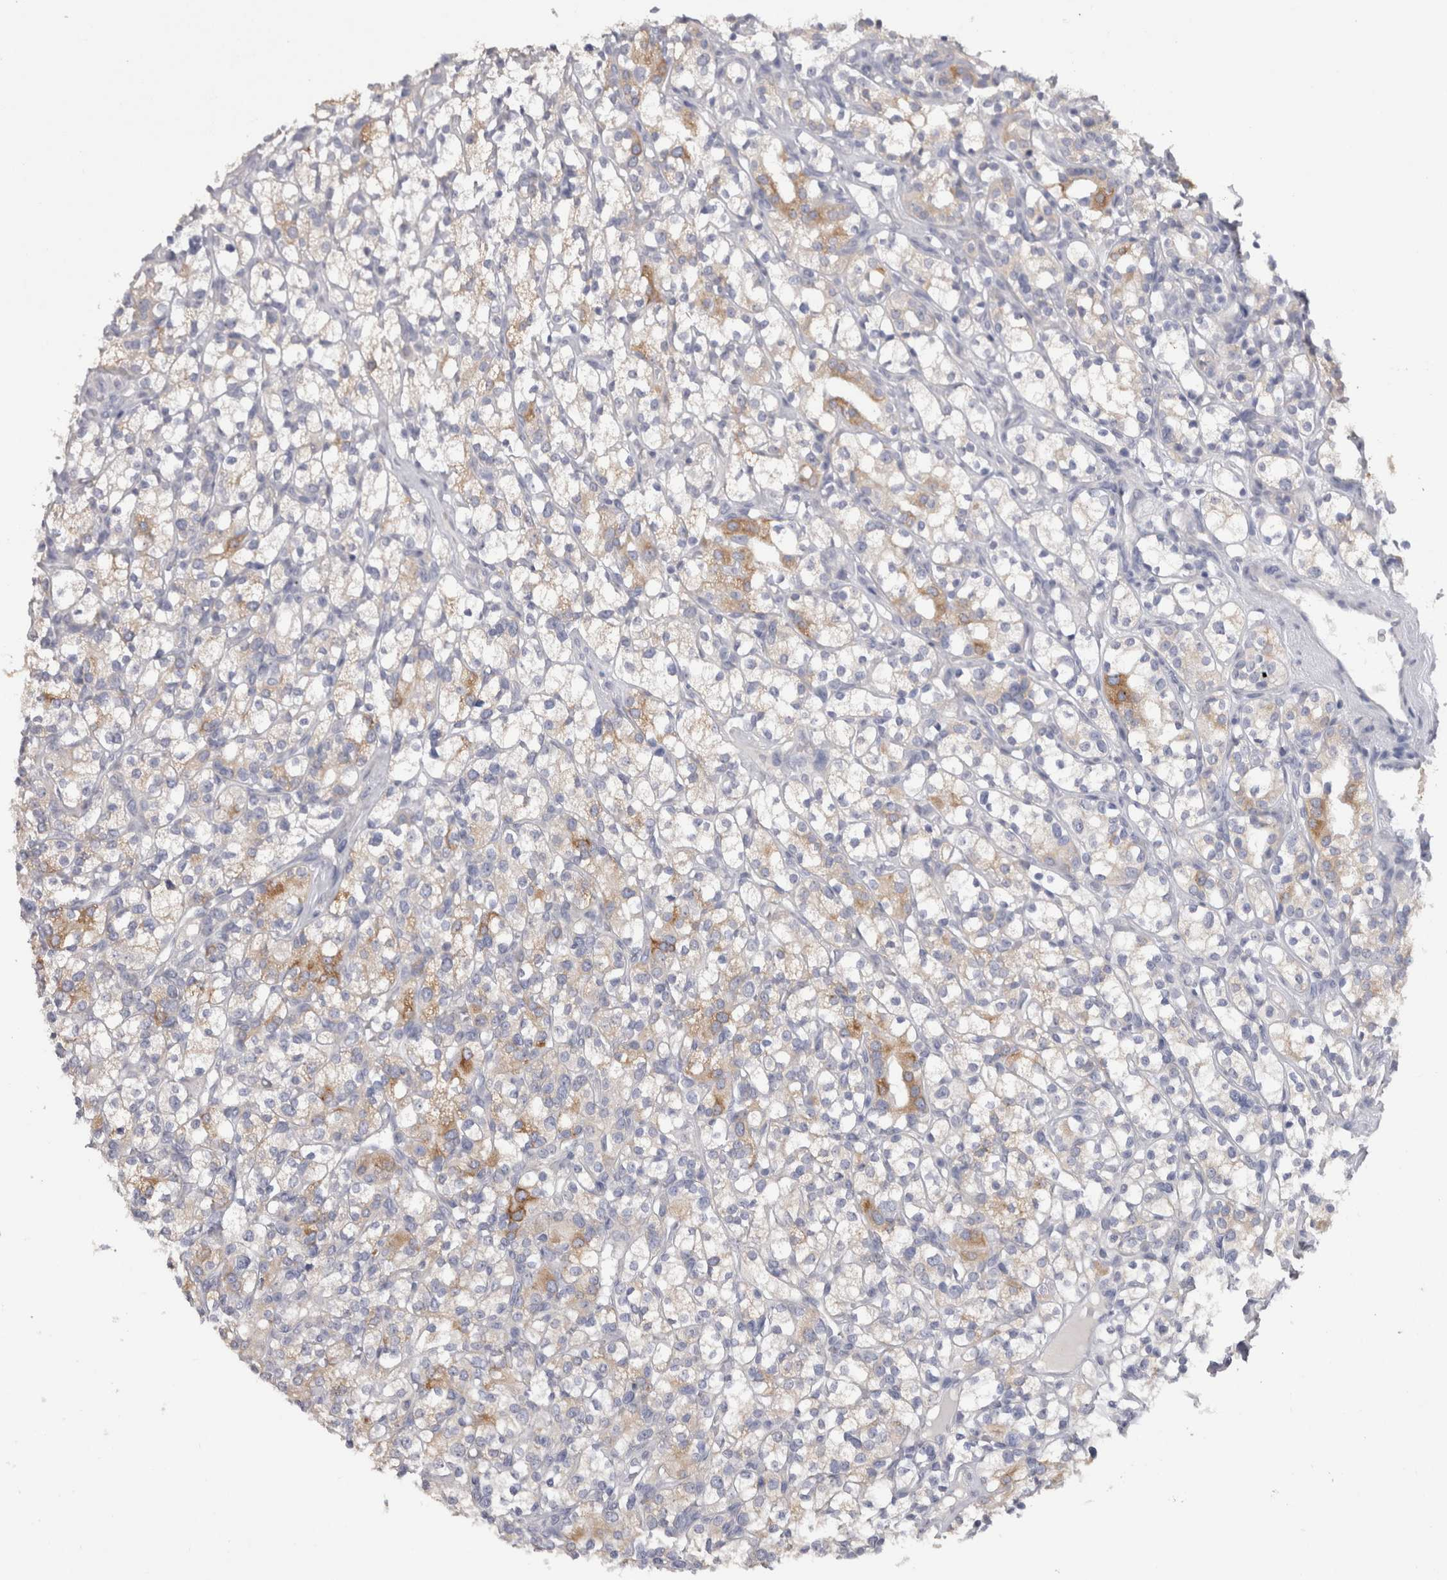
{"staining": {"intensity": "weak", "quantity": "<25%", "location": "cytoplasmic/membranous"}, "tissue": "renal cancer", "cell_type": "Tumor cells", "image_type": "cancer", "snomed": [{"axis": "morphology", "description": "Adenocarcinoma, NOS"}, {"axis": "topography", "description": "Kidney"}], "caption": "Immunohistochemical staining of renal cancer displays no significant expression in tumor cells.", "gene": "LRRC40", "patient": {"sex": "male", "age": 77}}